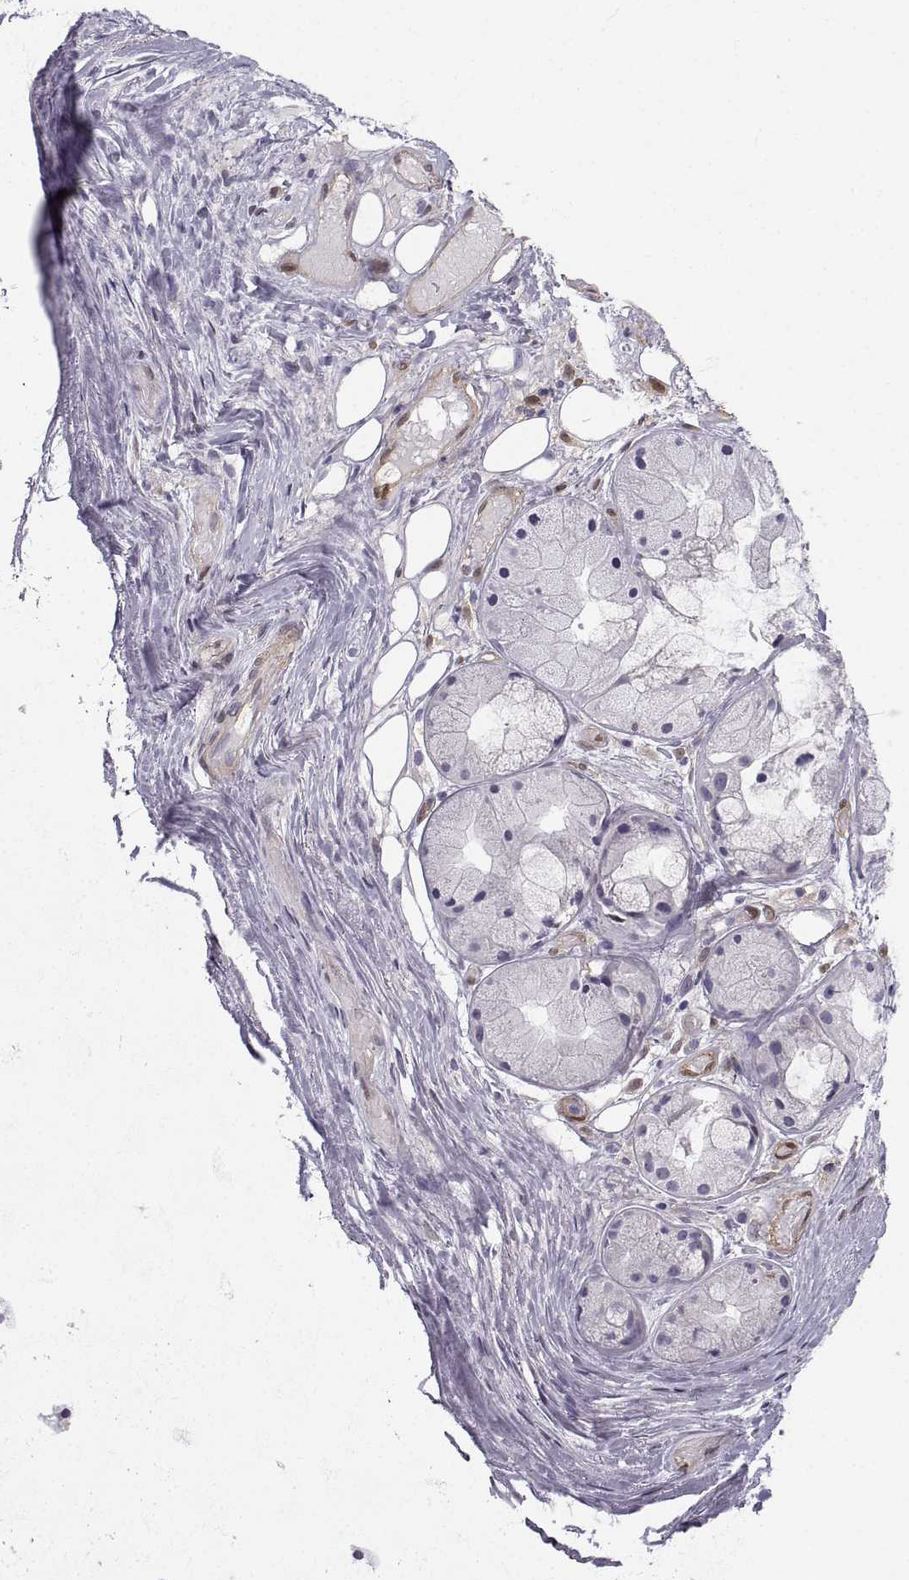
{"staining": {"intensity": "negative", "quantity": "none", "location": "none"}, "tissue": "adipose tissue", "cell_type": "Adipocytes", "image_type": "normal", "snomed": [{"axis": "morphology", "description": "Normal tissue, NOS"}, {"axis": "topography", "description": "Cartilage tissue"}], "caption": "Micrograph shows no significant protein expression in adipocytes of normal adipose tissue.", "gene": "PGM5", "patient": {"sex": "male", "age": 62}}